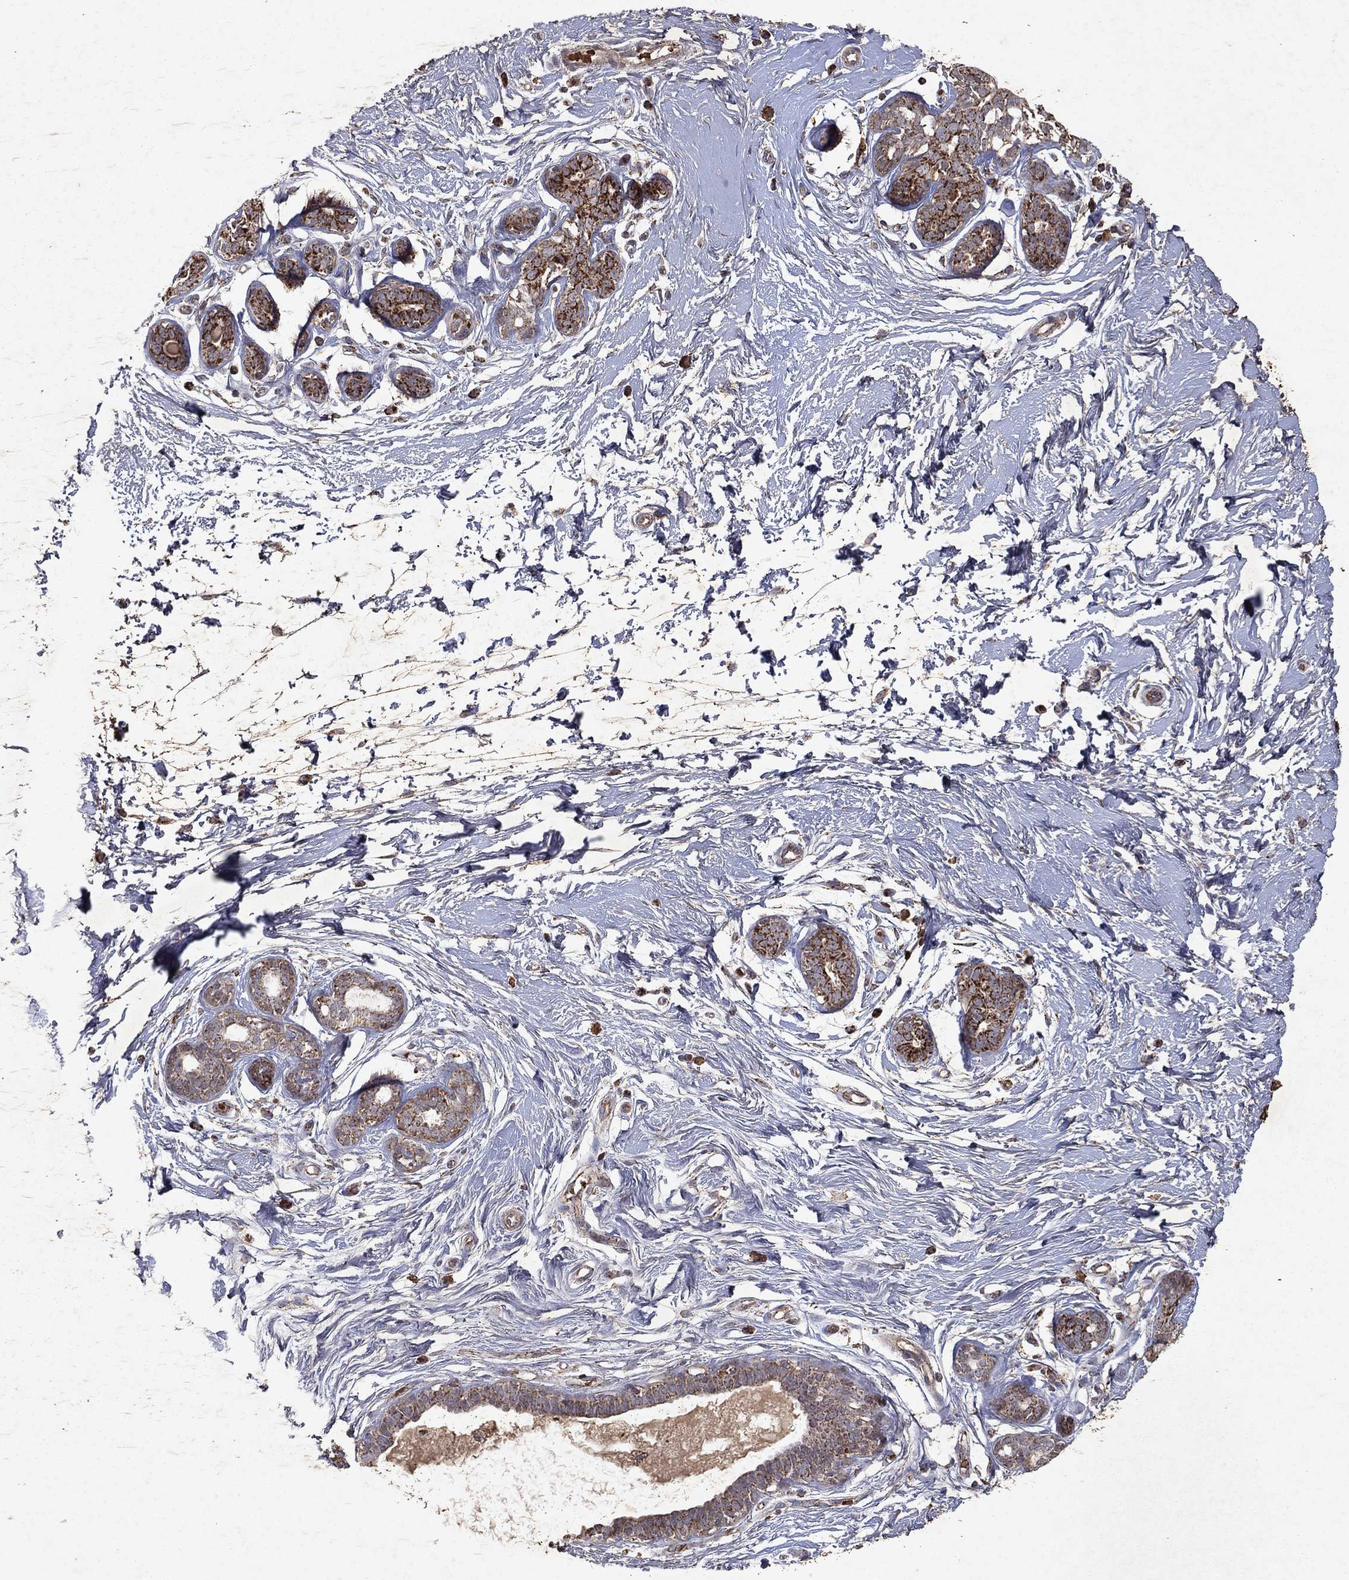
{"staining": {"intensity": "negative", "quantity": "none", "location": "none"}, "tissue": "breast", "cell_type": "Adipocytes", "image_type": "normal", "snomed": [{"axis": "morphology", "description": "Normal tissue, NOS"}, {"axis": "topography", "description": "Breast"}], "caption": "Breast stained for a protein using immunohistochemistry (IHC) demonstrates no expression adipocytes.", "gene": "PYROXD2", "patient": {"sex": "female", "age": 37}}